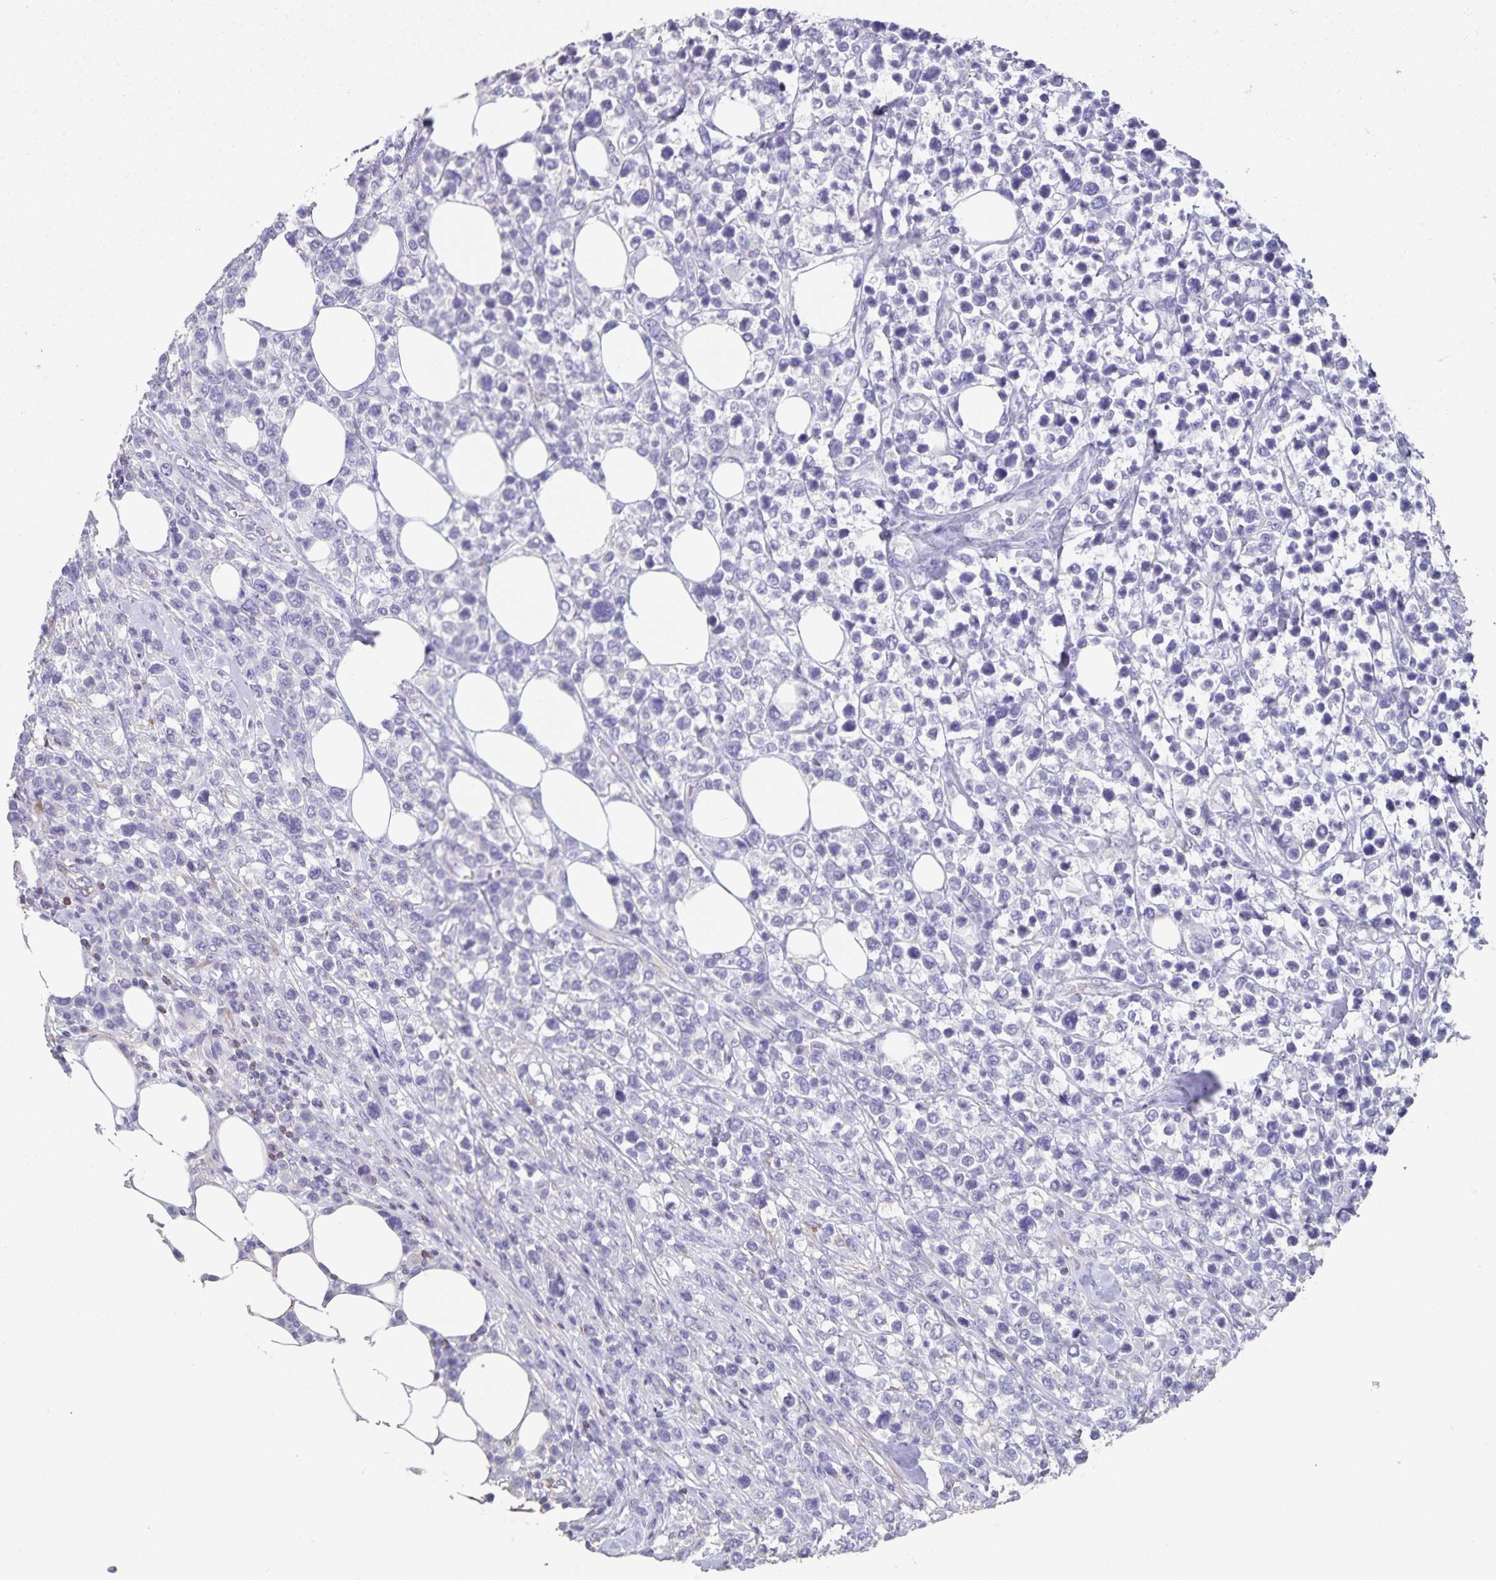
{"staining": {"intensity": "negative", "quantity": "none", "location": "none"}, "tissue": "lymphoma", "cell_type": "Tumor cells", "image_type": "cancer", "snomed": [{"axis": "morphology", "description": "Malignant lymphoma, non-Hodgkin's type, High grade"}, {"axis": "topography", "description": "Soft tissue"}], "caption": "Malignant lymphoma, non-Hodgkin's type (high-grade) was stained to show a protein in brown. There is no significant positivity in tumor cells.", "gene": "SYNM", "patient": {"sex": "female", "age": 56}}